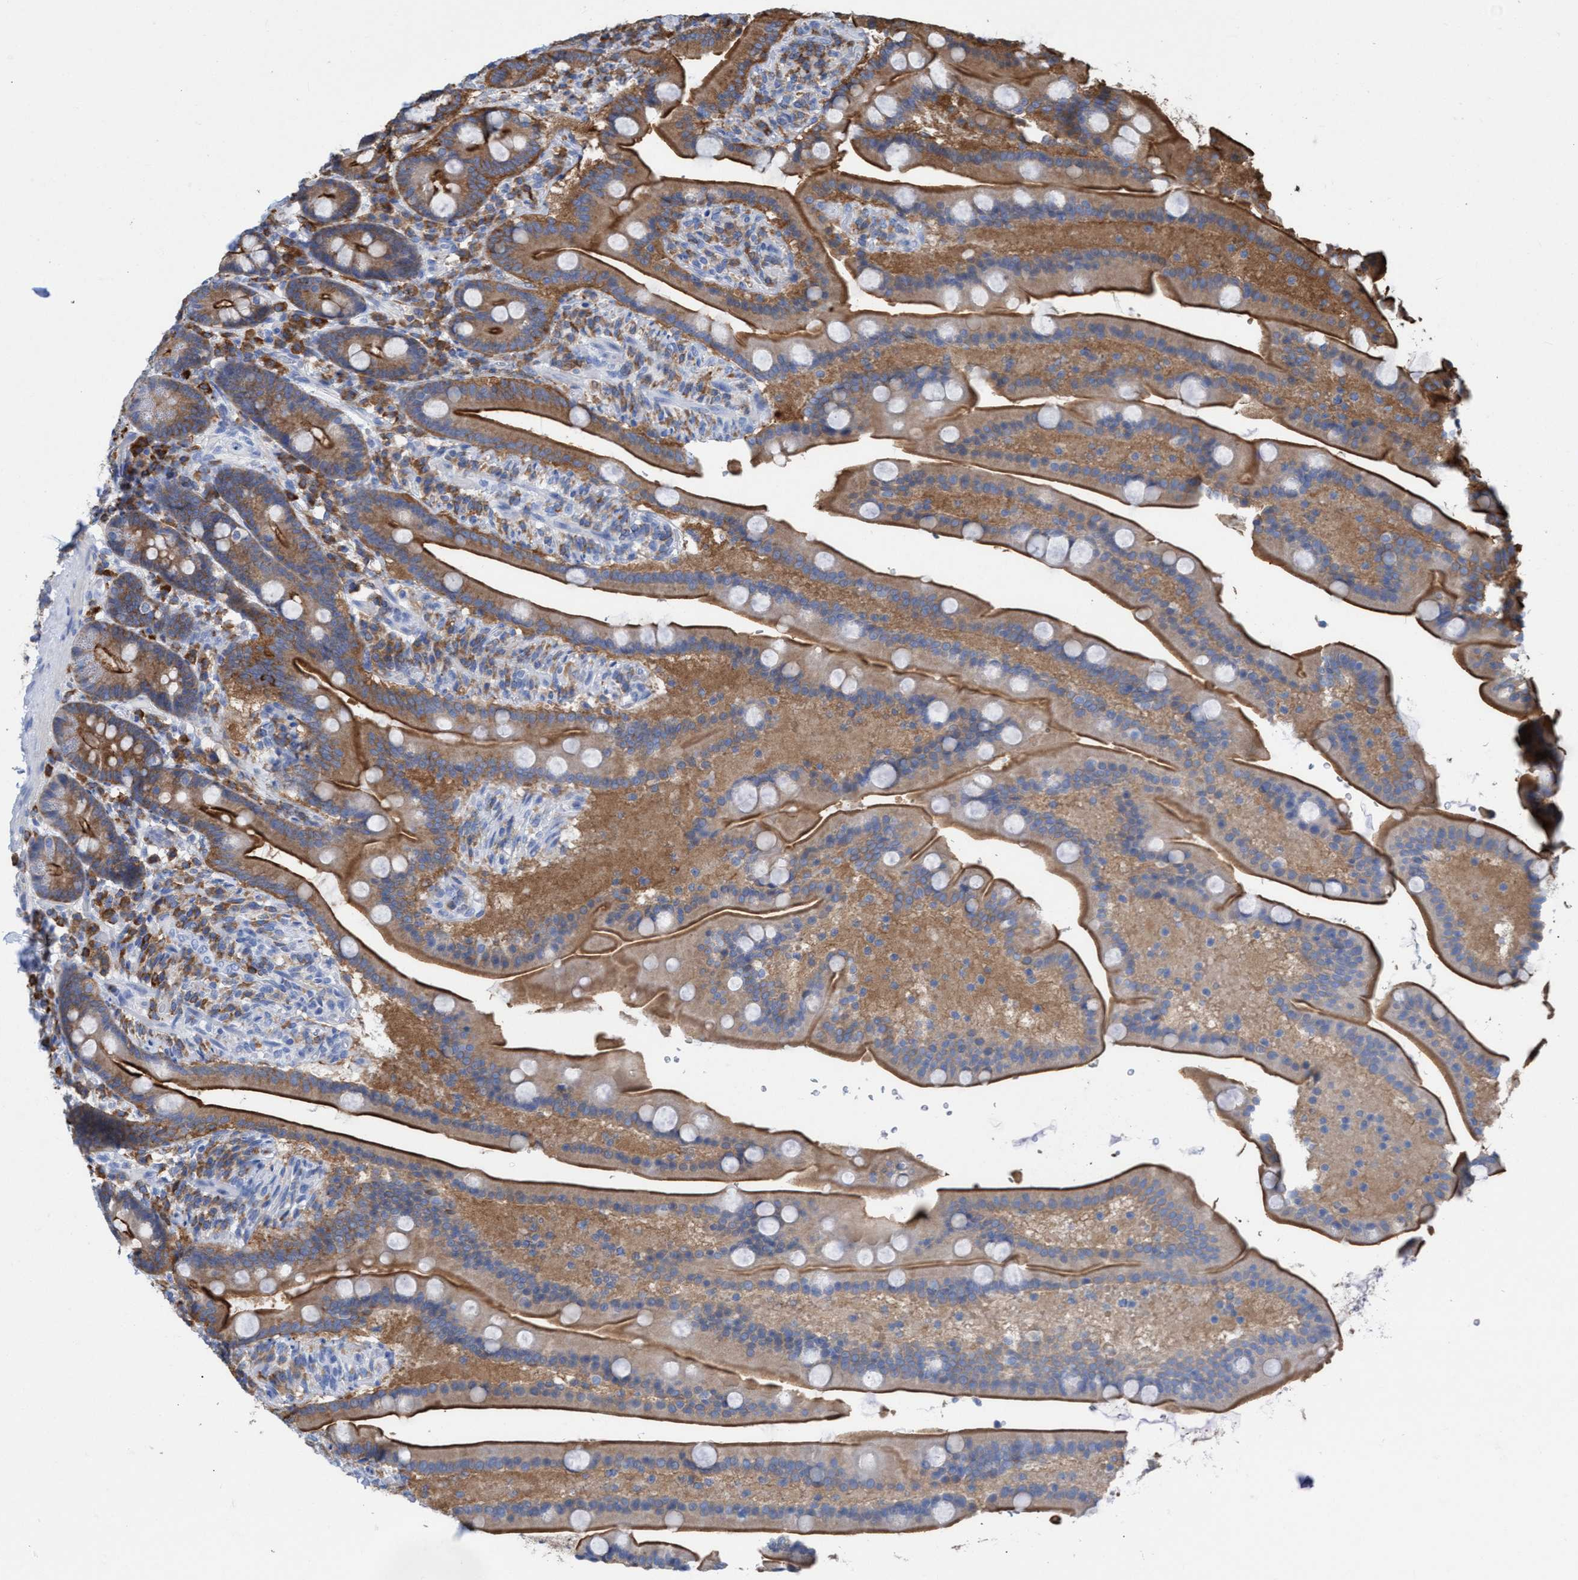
{"staining": {"intensity": "strong", "quantity": "25%-75%", "location": "cytoplasmic/membranous"}, "tissue": "duodenum", "cell_type": "Glandular cells", "image_type": "normal", "snomed": [{"axis": "morphology", "description": "Normal tissue, NOS"}, {"axis": "topography", "description": "Duodenum"}], "caption": "Immunohistochemistry (IHC) image of normal duodenum stained for a protein (brown), which displays high levels of strong cytoplasmic/membranous staining in about 25%-75% of glandular cells.", "gene": "EZR", "patient": {"sex": "male", "age": 54}}